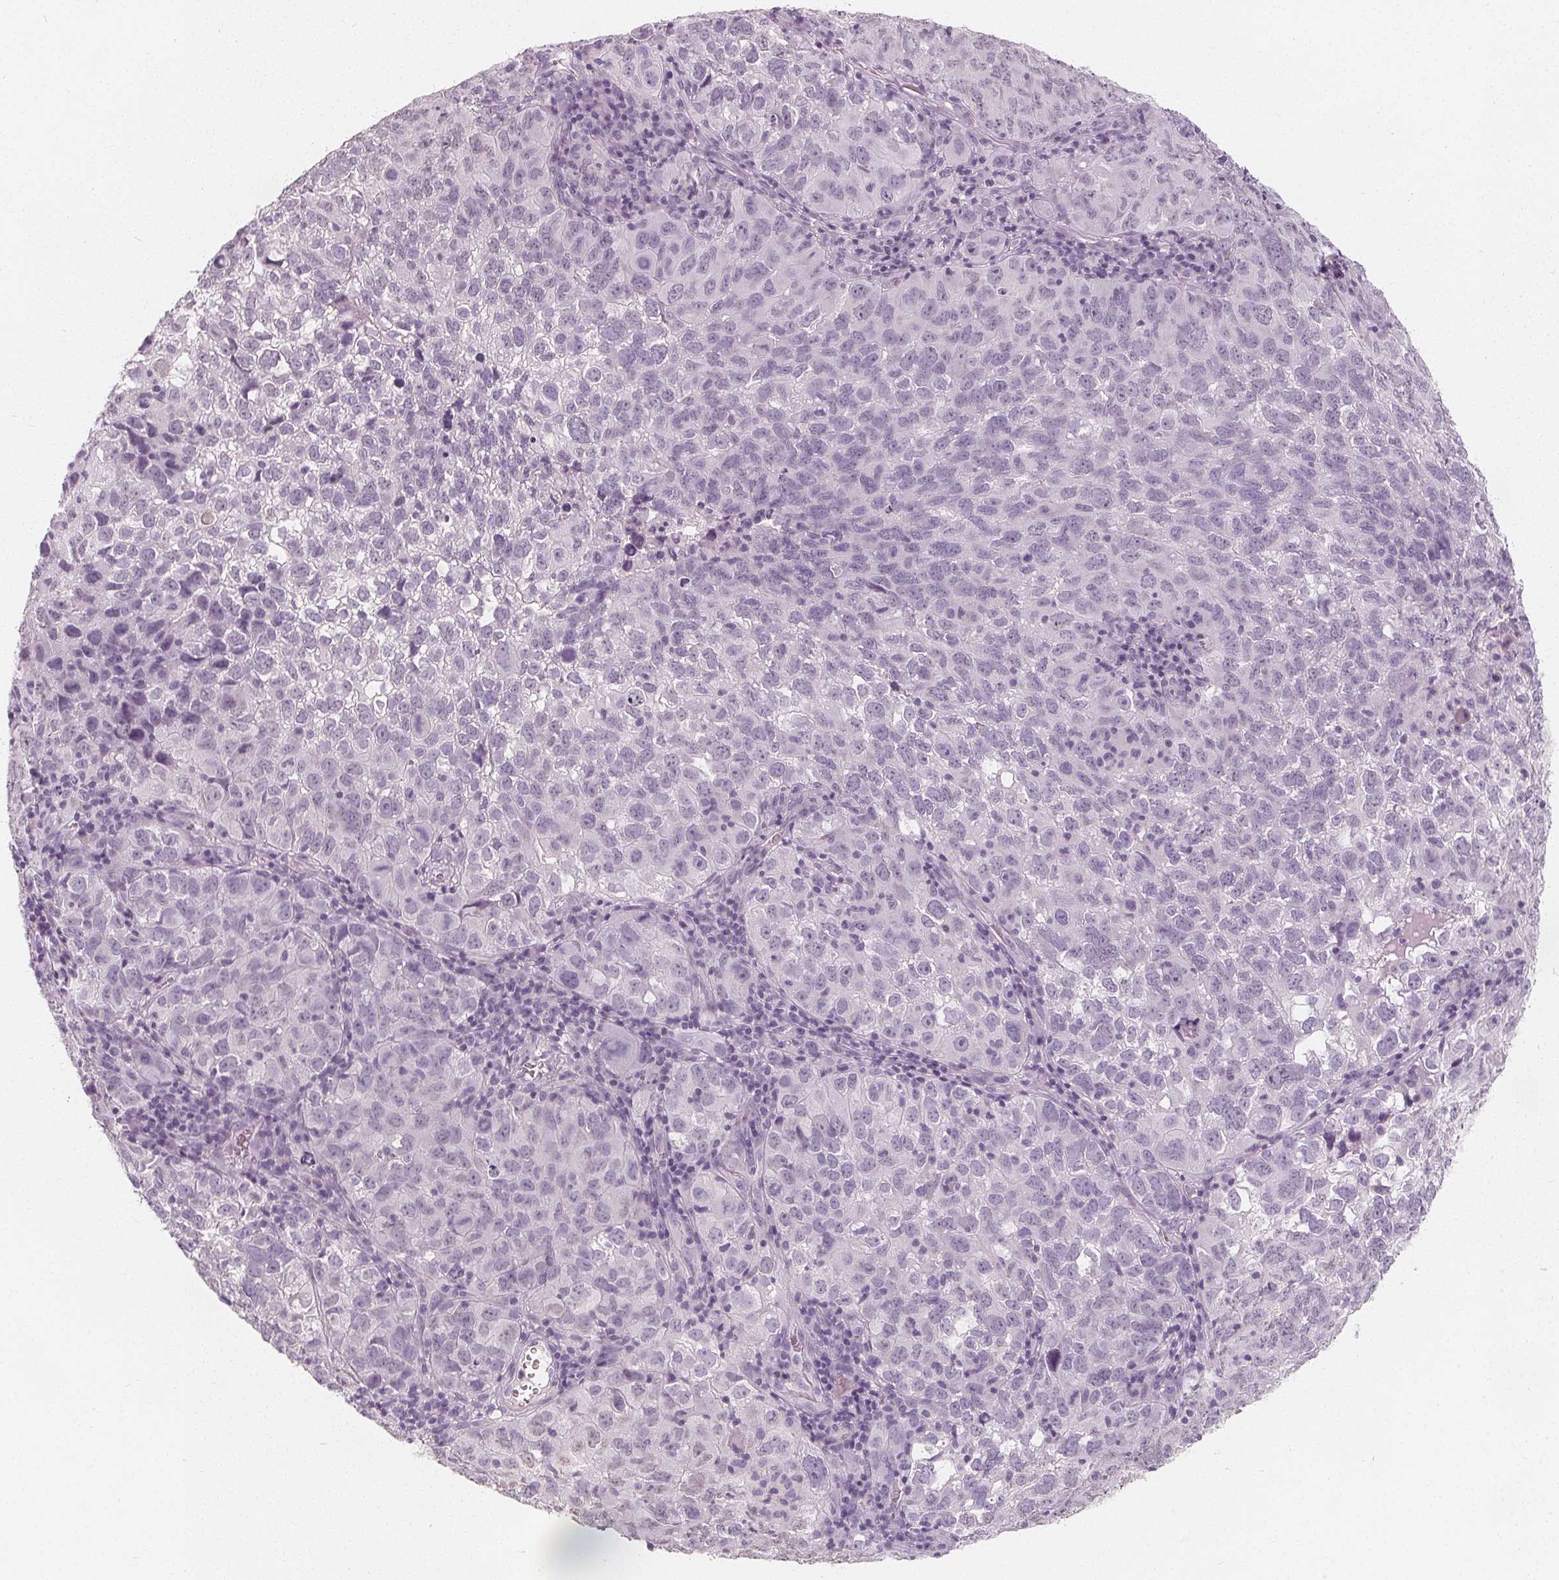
{"staining": {"intensity": "negative", "quantity": "none", "location": "none"}, "tissue": "cervical cancer", "cell_type": "Tumor cells", "image_type": "cancer", "snomed": [{"axis": "morphology", "description": "Squamous cell carcinoma, NOS"}, {"axis": "topography", "description": "Cervix"}], "caption": "Immunohistochemistry image of human cervical cancer (squamous cell carcinoma) stained for a protein (brown), which displays no expression in tumor cells. (DAB immunohistochemistry, high magnification).", "gene": "DBX2", "patient": {"sex": "female", "age": 55}}